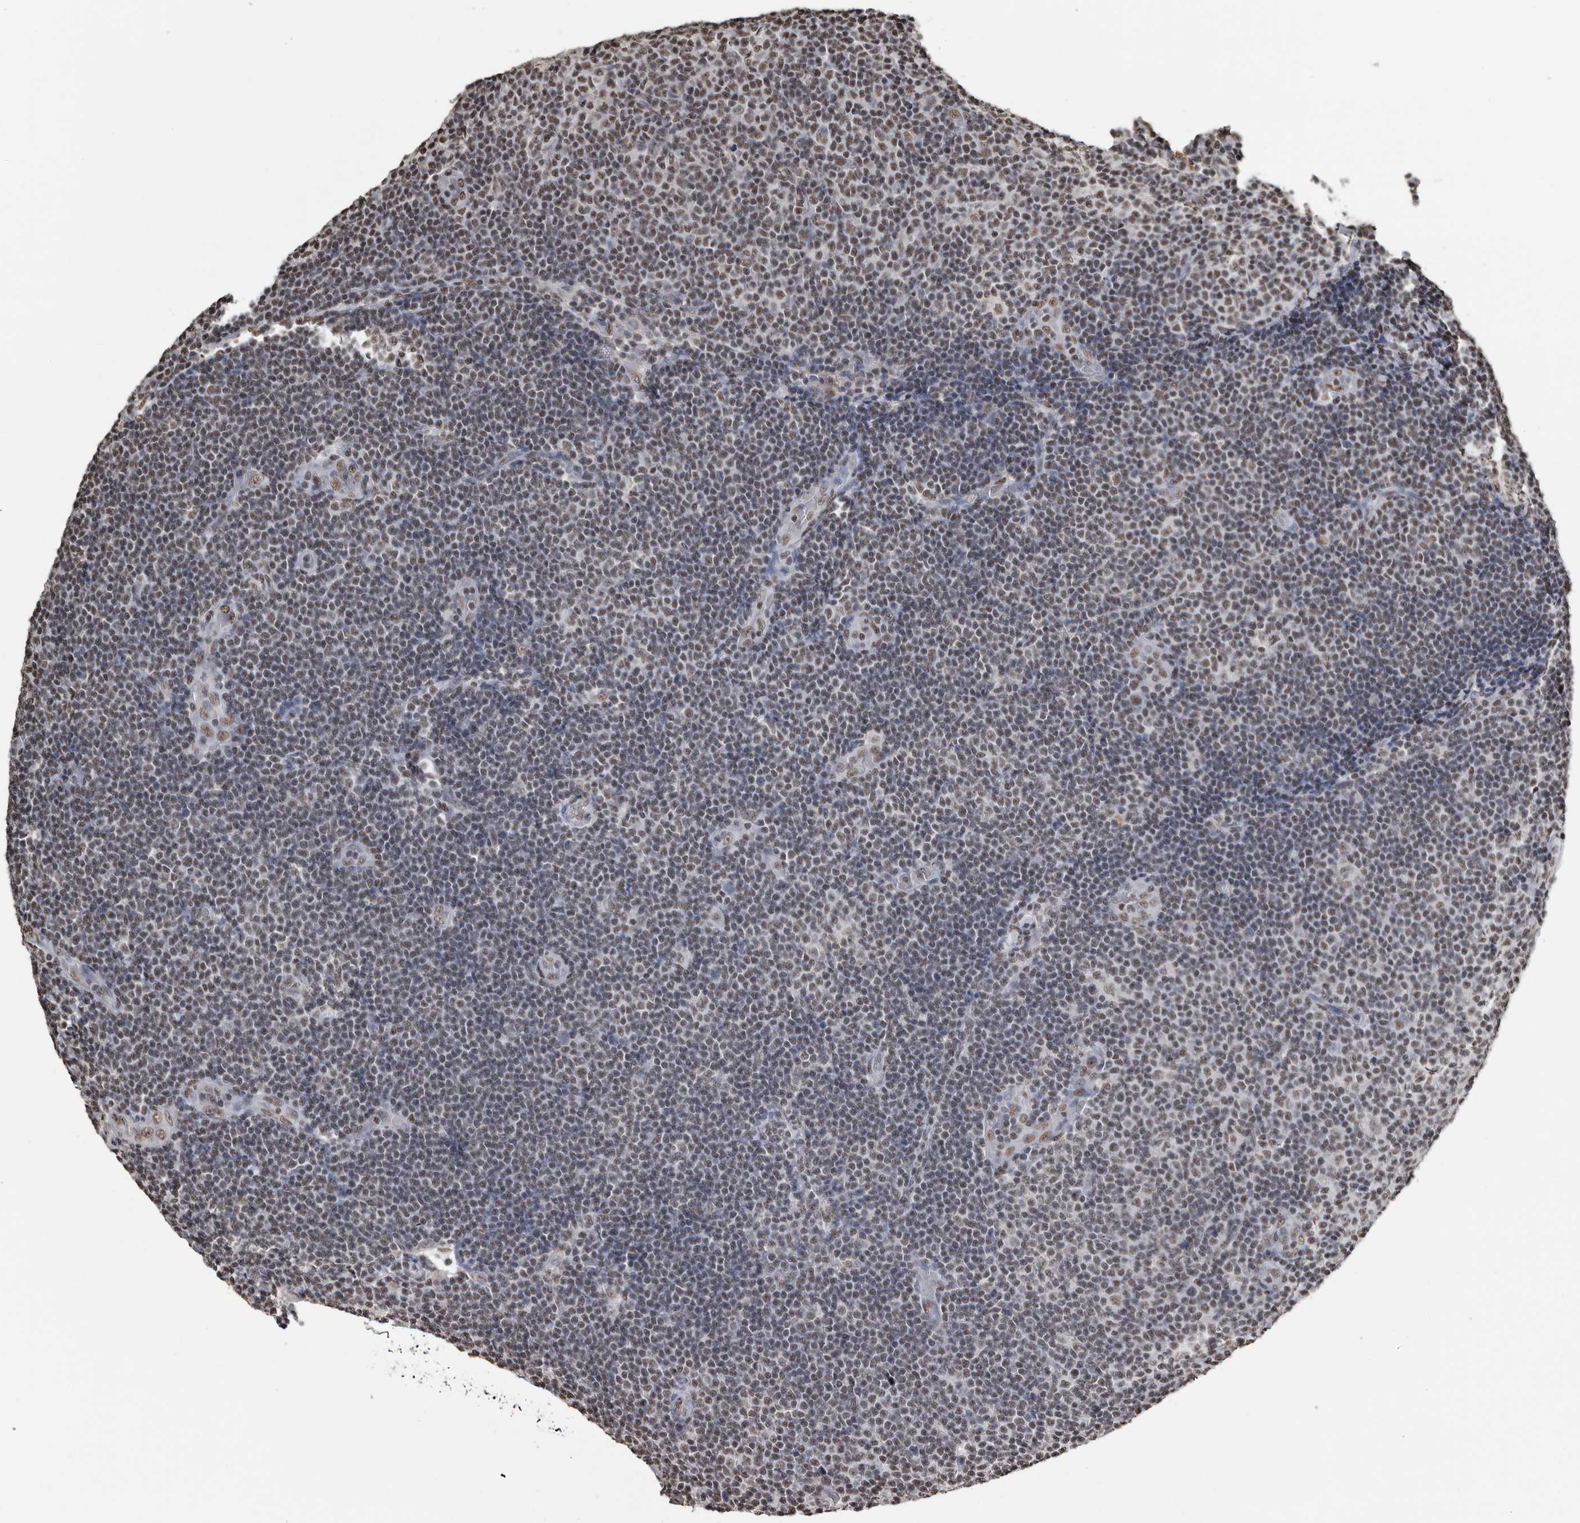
{"staining": {"intensity": "weak", "quantity": ">75%", "location": "nuclear"}, "tissue": "lymphoma", "cell_type": "Tumor cells", "image_type": "cancer", "snomed": [{"axis": "morphology", "description": "Malignant lymphoma, non-Hodgkin's type, Low grade"}, {"axis": "topography", "description": "Lymph node"}], "caption": "IHC (DAB (3,3'-diaminobenzidine)) staining of human low-grade malignant lymphoma, non-Hodgkin's type shows weak nuclear protein positivity in about >75% of tumor cells. (DAB (3,3'-diaminobenzidine) = brown stain, brightfield microscopy at high magnification).", "gene": "TGS1", "patient": {"sex": "male", "age": 83}}